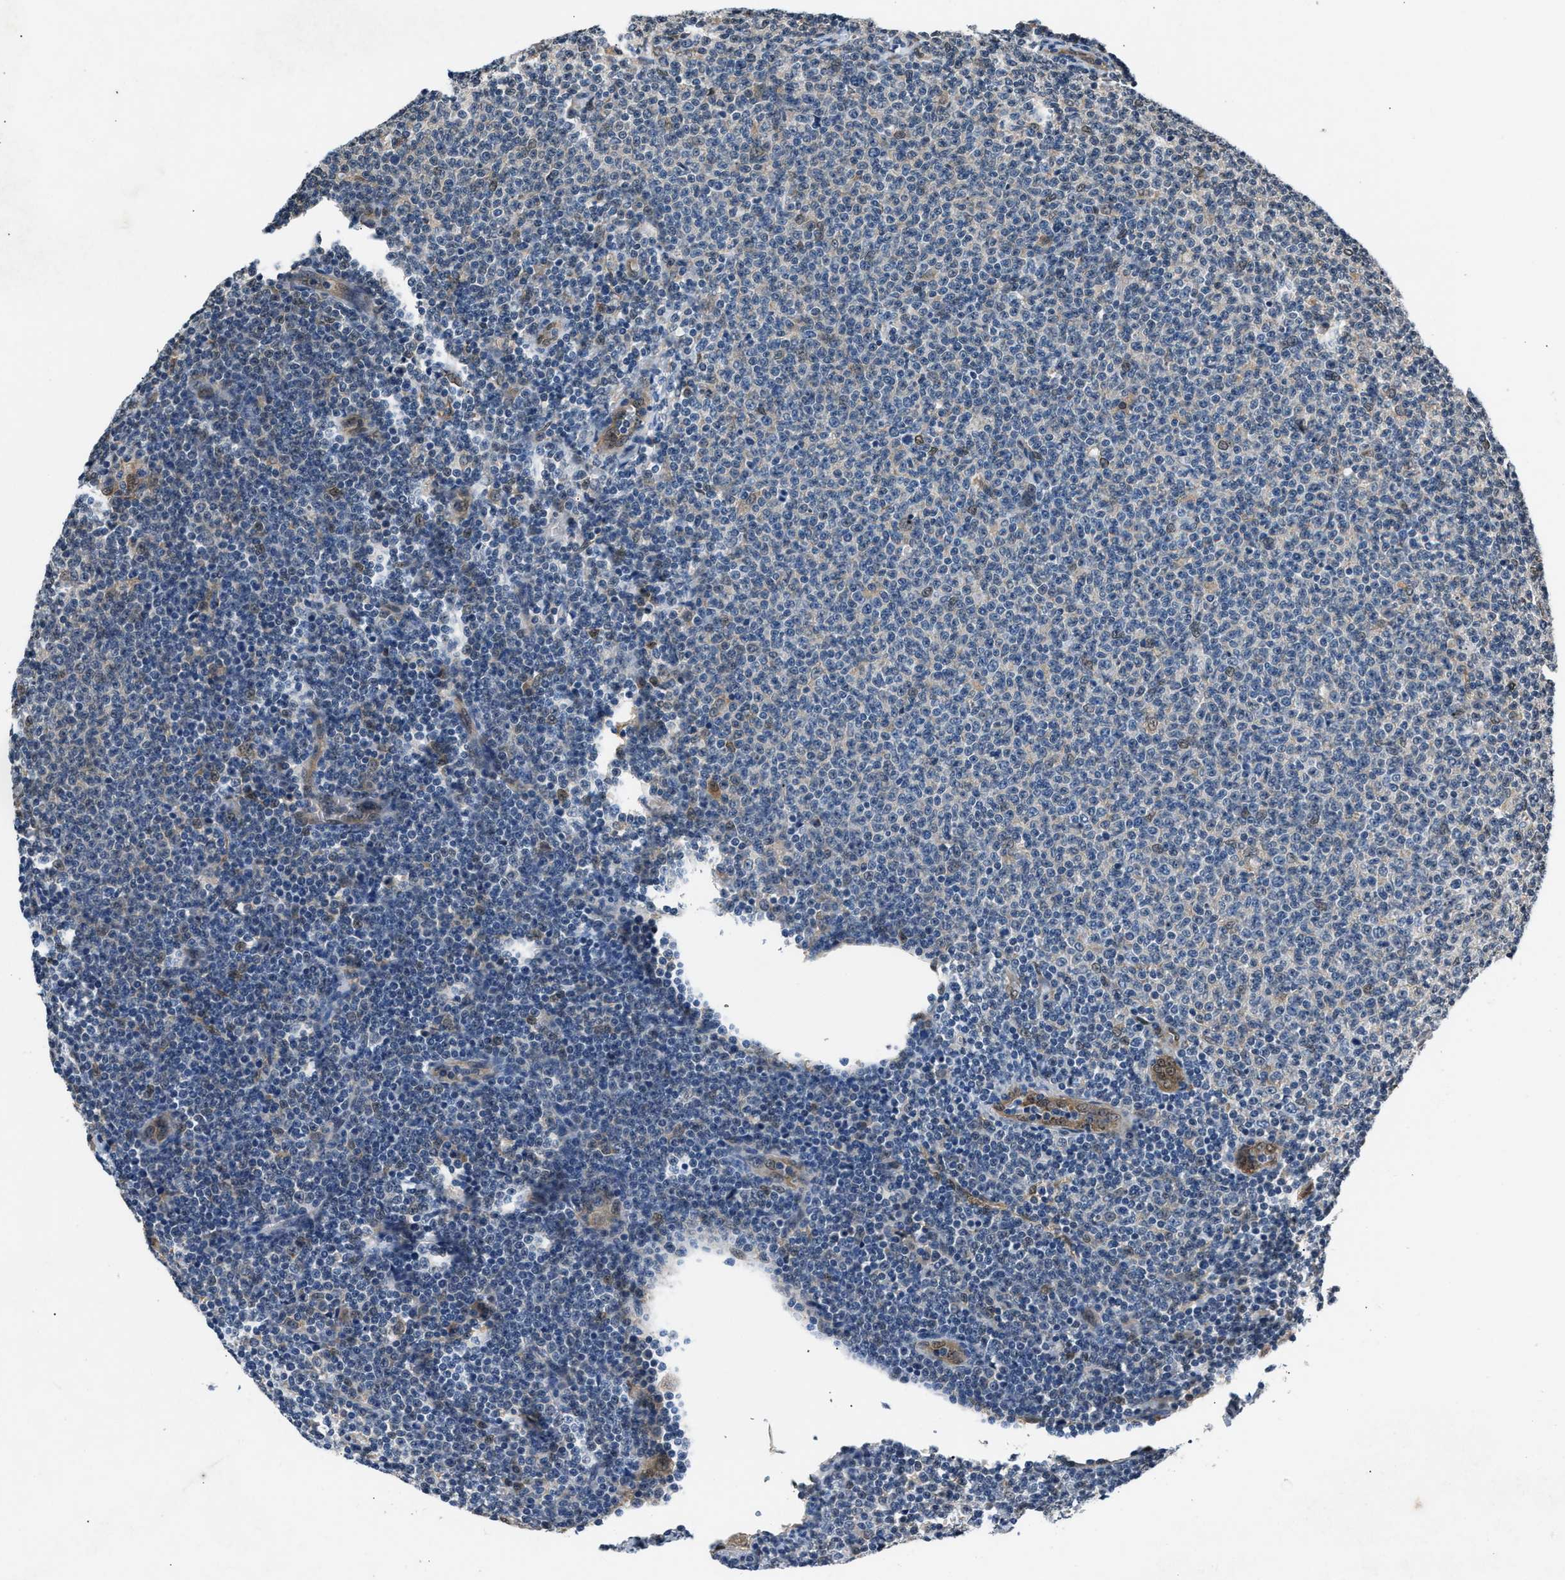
{"staining": {"intensity": "negative", "quantity": "none", "location": "none"}, "tissue": "lymphoma", "cell_type": "Tumor cells", "image_type": "cancer", "snomed": [{"axis": "morphology", "description": "Malignant lymphoma, non-Hodgkin's type, Low grade"}, {"axis": "topography", "description": "Lymph node"}], "caption": "There is no significant staining in tumor cells of lymphoma.", "gene": "TP53I3", "patient": {"sex": "male", "age": 66}}